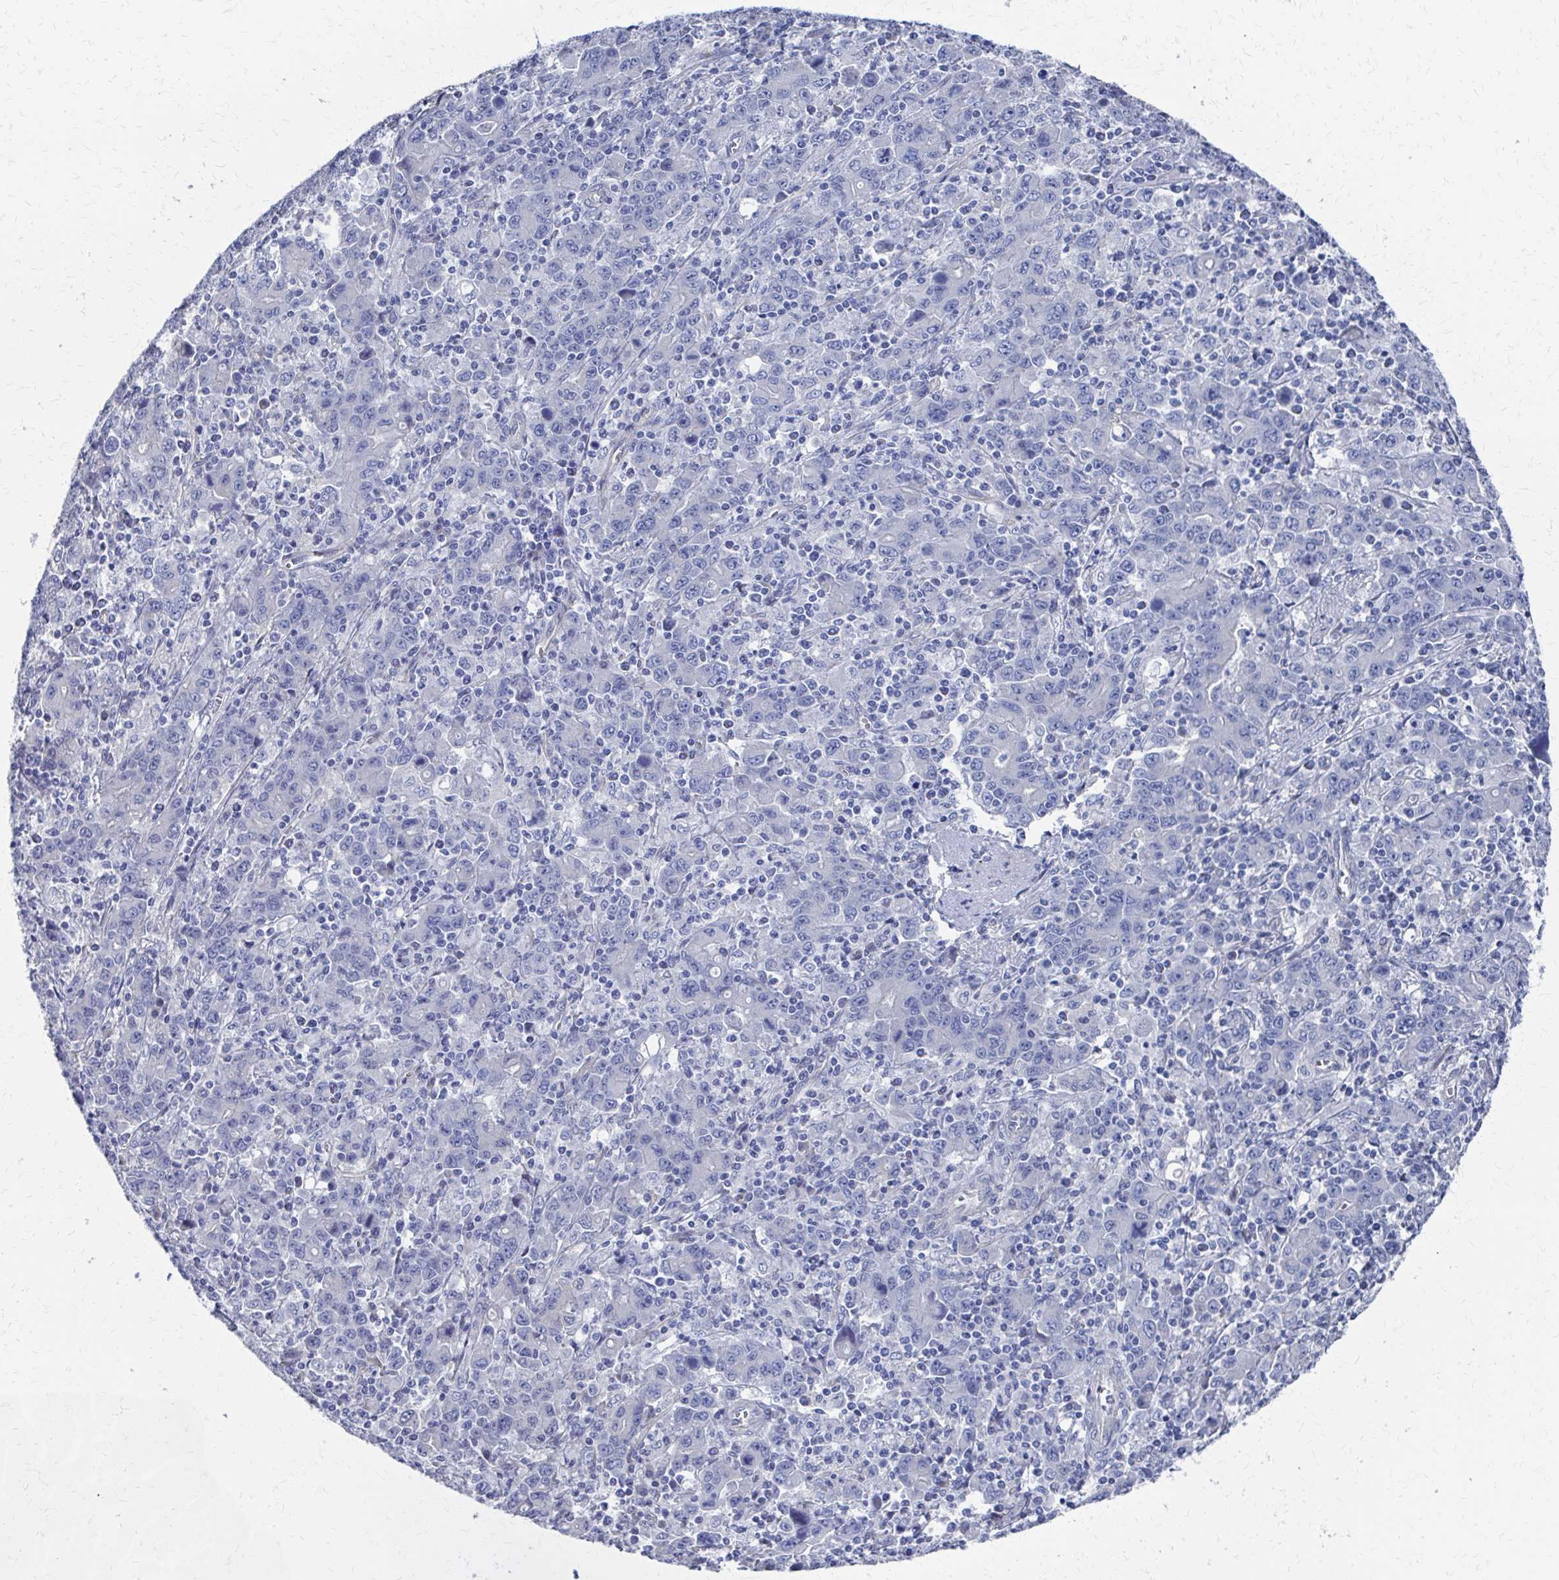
{"staining": {"intensity": "negative", "quantity": "none", "location": "none"}, "tissue": "stomach cancer", "cell_type": "Tumor cells", "image_type": "cancer", "snomed": [{"axis": "morphology", "description": "Adenocarcinoma, NOS"}, {"axis": "topography", "description": "Stomach, upper"}], "caption": "DAB immunohistochemical staining of human stomach cancer reveals no significant staining in tumor cells.", "gene": "PLEKHG7", "patient": {"sex": "male", "age": 69}}